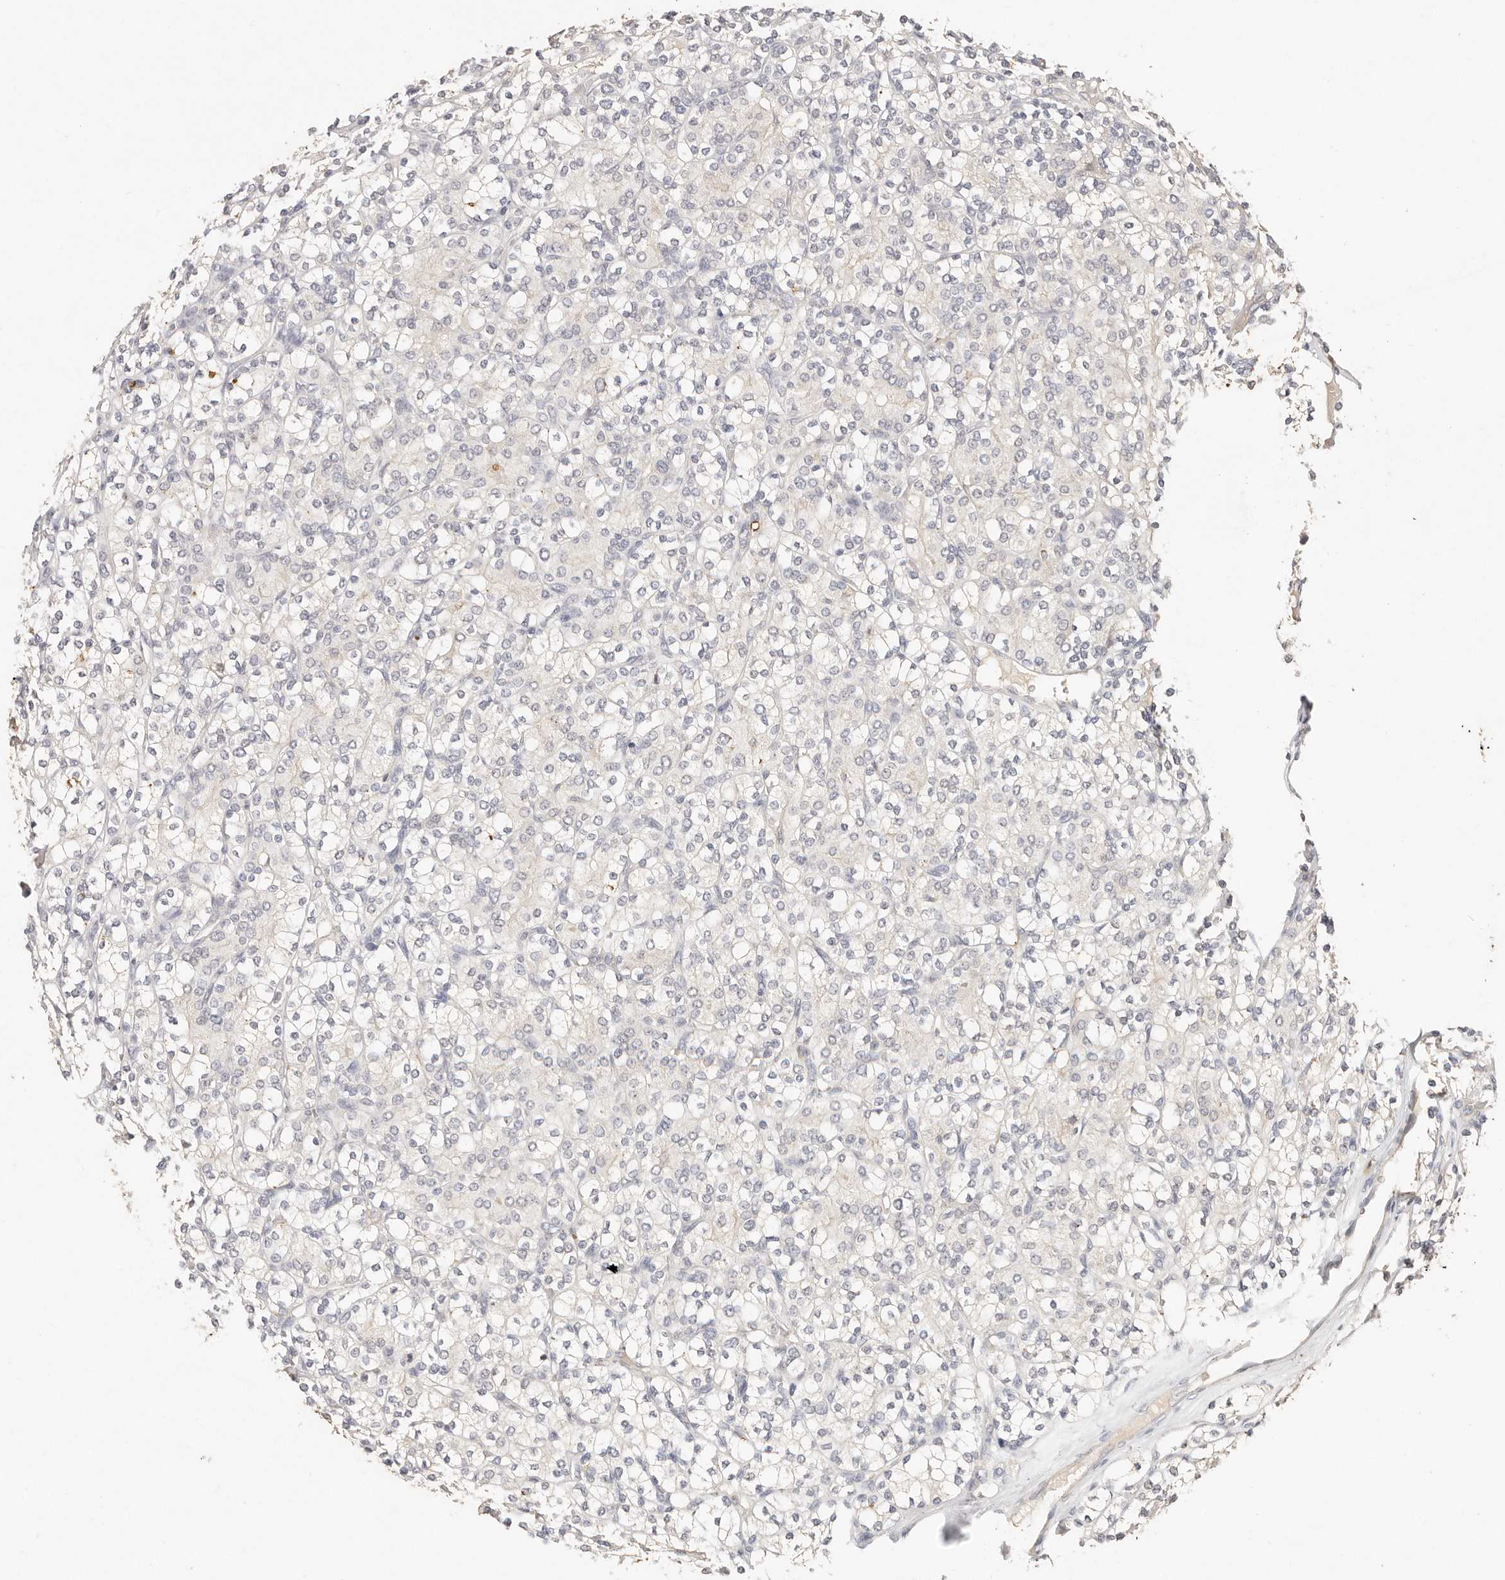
{"staining": {"intensity": "negative", "quantity": "none", "location": "none"}, "tissue": "renal cancer", "cell_type": "Tumor cells", "image_type": "cancer", "snomed": [{"axis": "morphology", "description": "Adenocarcinoma, NOS"}, {"axis": "topography", "description": "Kidney"}], "caption": "This is a image of immunohistochemistry staining of adenocarcinoma (renal), which shows no expression in tumor cells. (Stains: DAB IHC with hematoxylin counter stain, Microscopy: brightfield microscopy at high magnification).", "gene": "CXADR", "patient": {"sex": "male", "age": 77}}